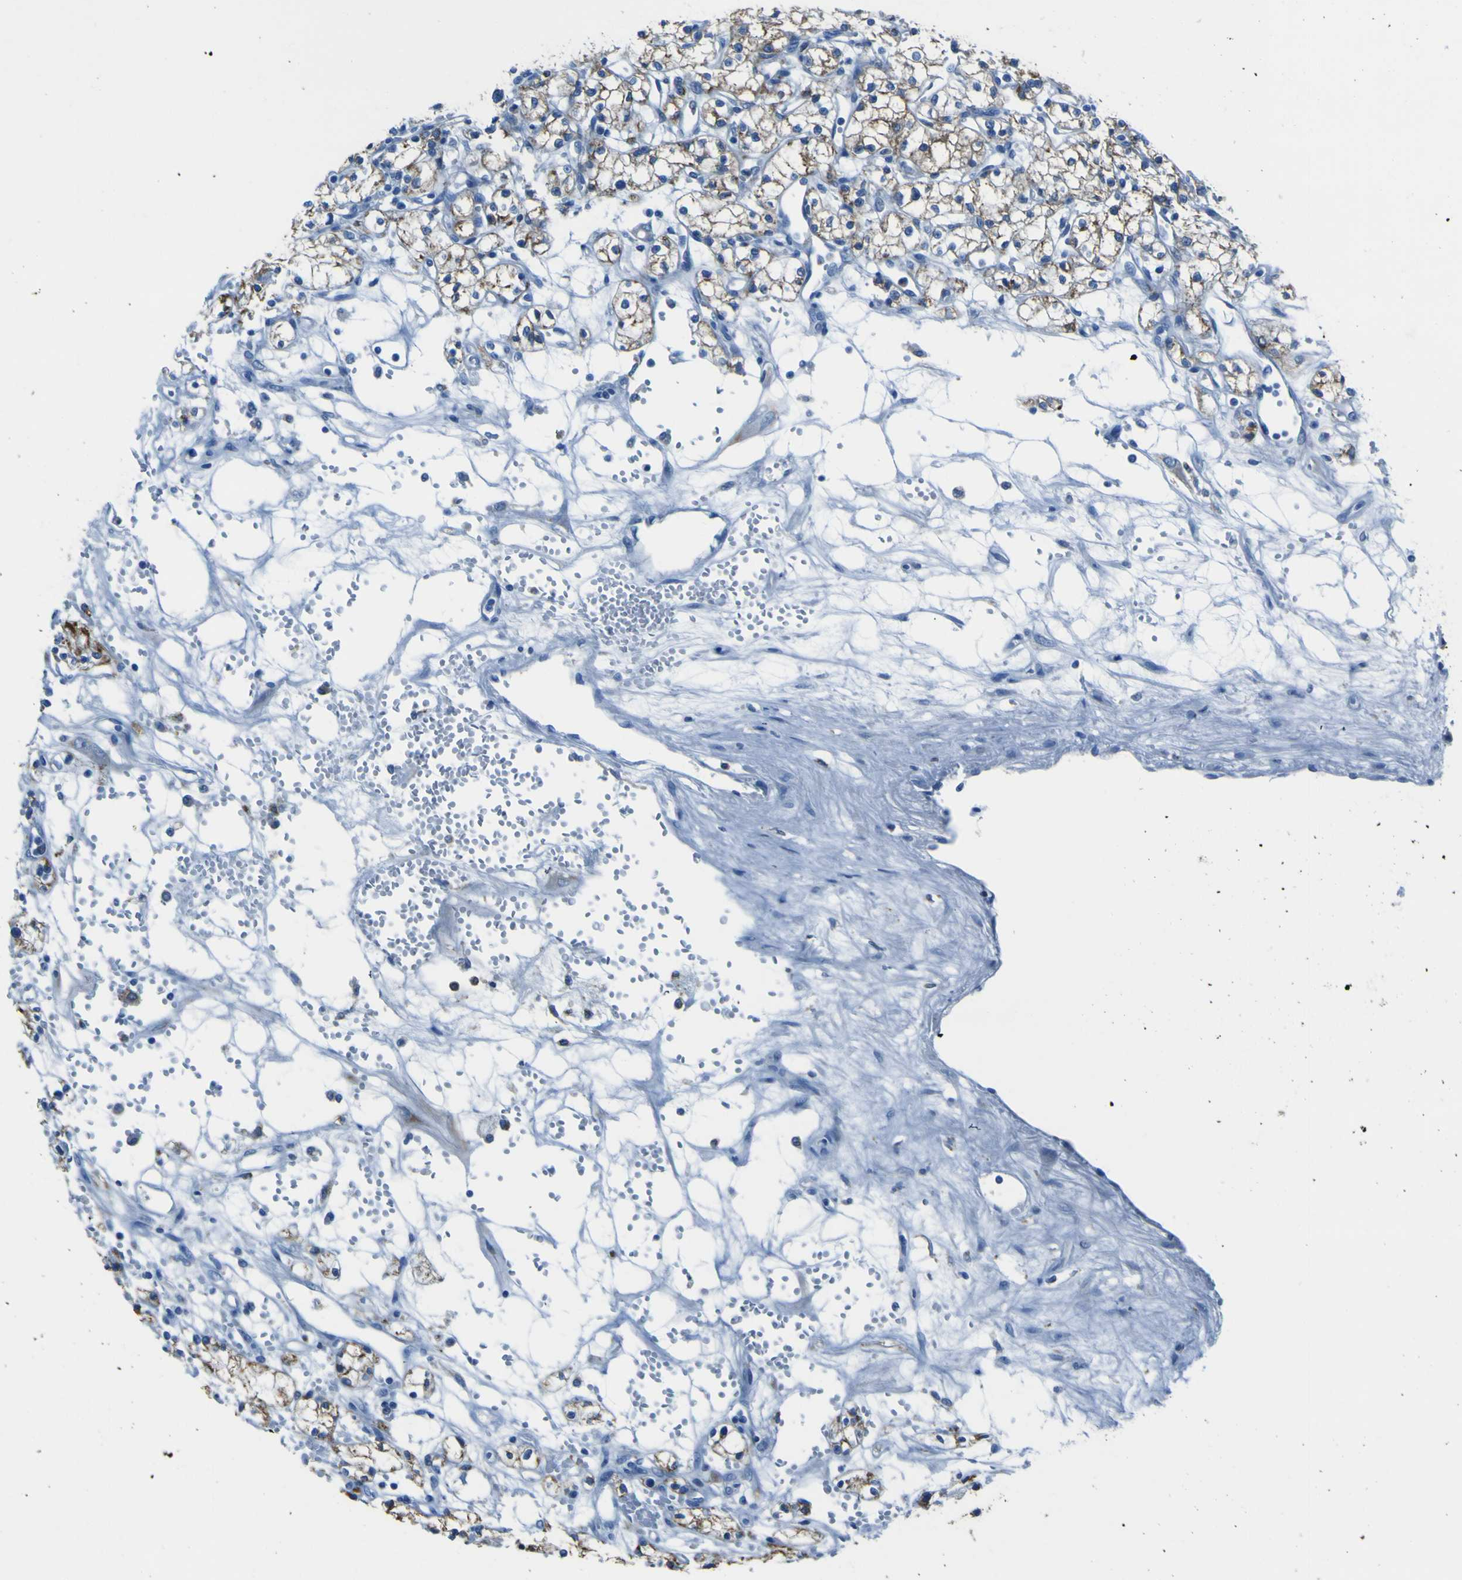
{"staining": {"intensity": "moderate", "quantity": ">75%", "location": "cytoplasmic/membranous"}, "tissue": "renal cancer", "cell_type": "Tumor cells", "image_type": "cancer", "snomed": [{"axis": "morphology", "description": "Normal tissue, NOS"}, {"axis": "morphology", "description": "Adenocarcinoma, NOS"}, {"axis": "topography", "description": "Kidney"}], "caption": "Protein staining shows moderate cytoplasmic/membranous staining in about >75% of tumor cells in renal cancer.", "gene": "ACSL1", "patient": {"sex": "male", "age": 59}}